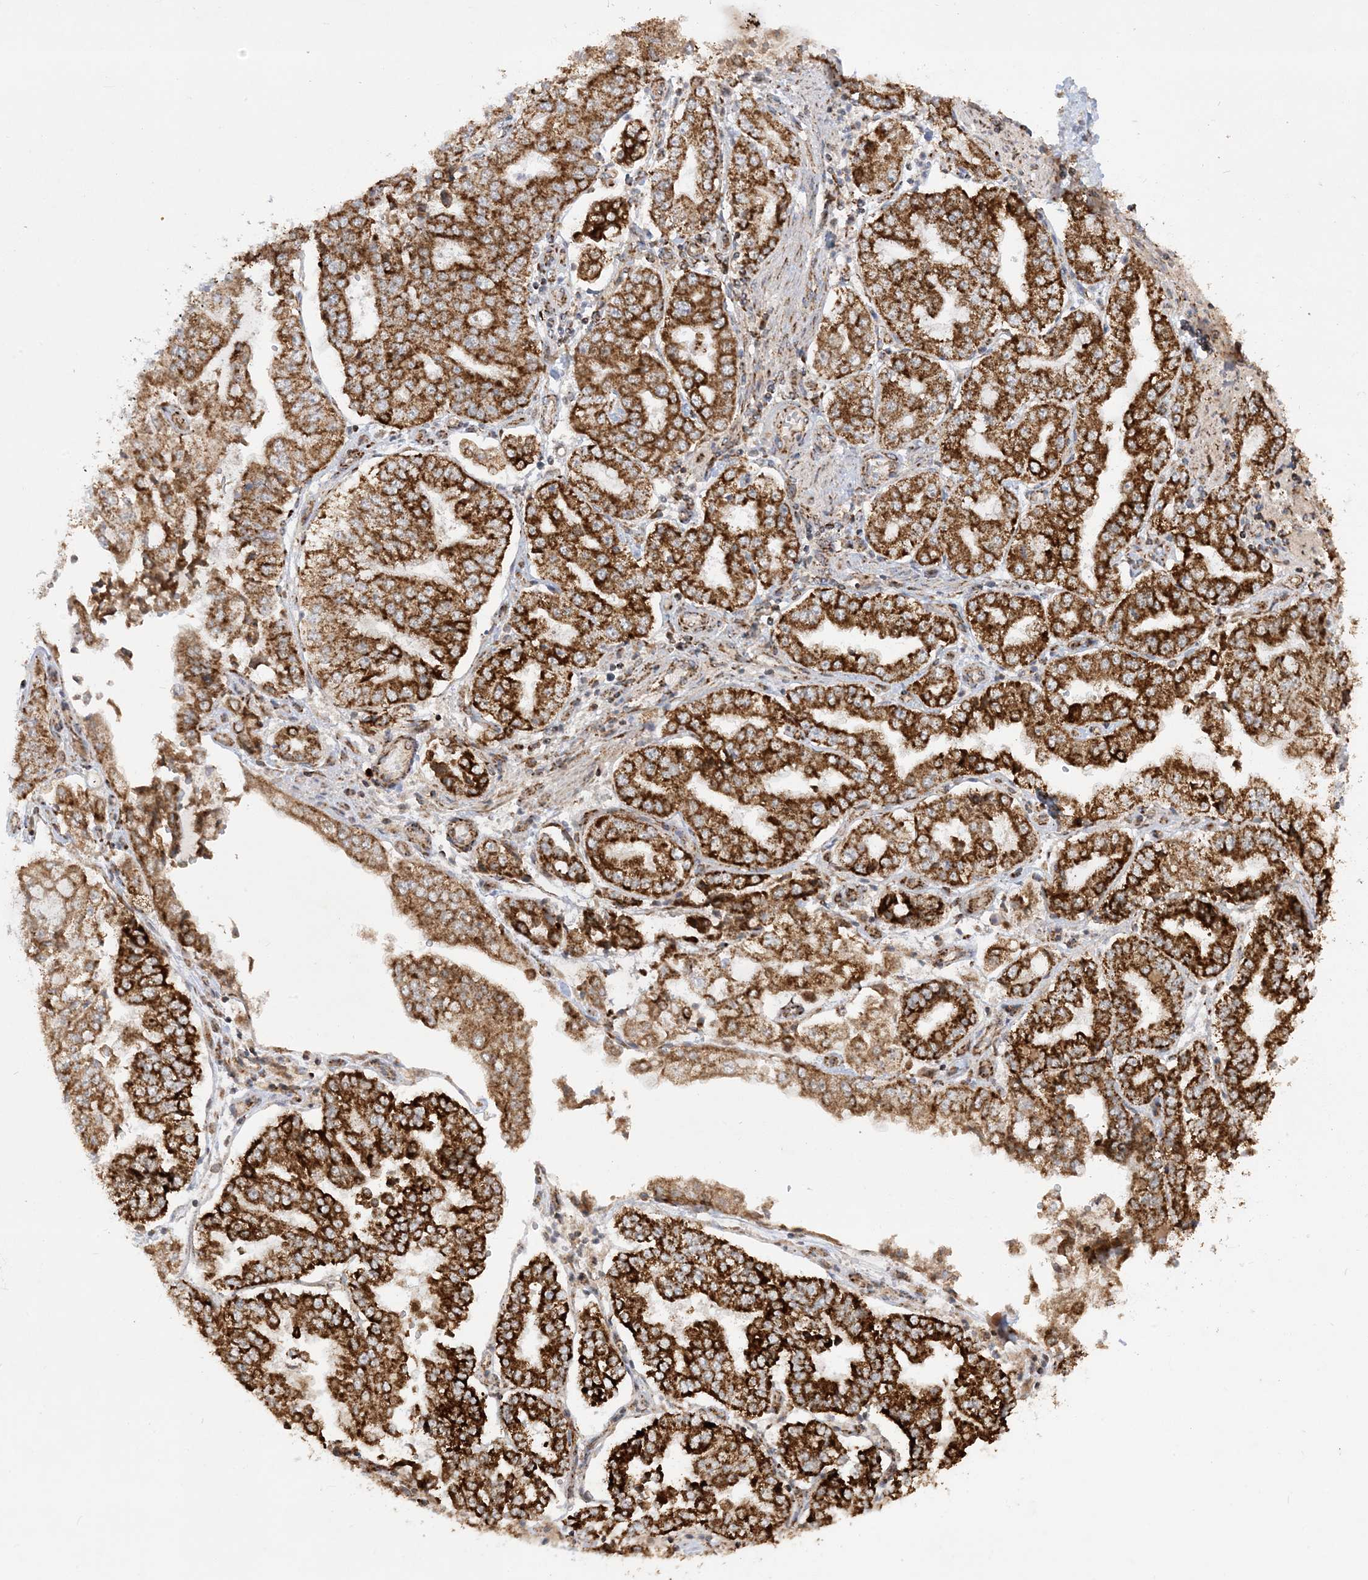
{"staining": {"intensity": "strong", "quantity": ">75%", "location": "cytoplasmic/membranous"}, "tissue": "stomach cancer", "cell_type": "Tumor cells", "image_type": "cancer", "snomed": [{"axis": "morphology", "description": "Adenocarcinoma, NOS"}, {"axis": "topography", "description": "Stomach"}], "caption": "A high amount of strong cytoplasmic/membranous staining is seen in approximately >75% of tumor cells in stomach adenocarcinoma tissue.", "gene": "NDUFAF3", "patient": {"sex": "male", "age": 76}}